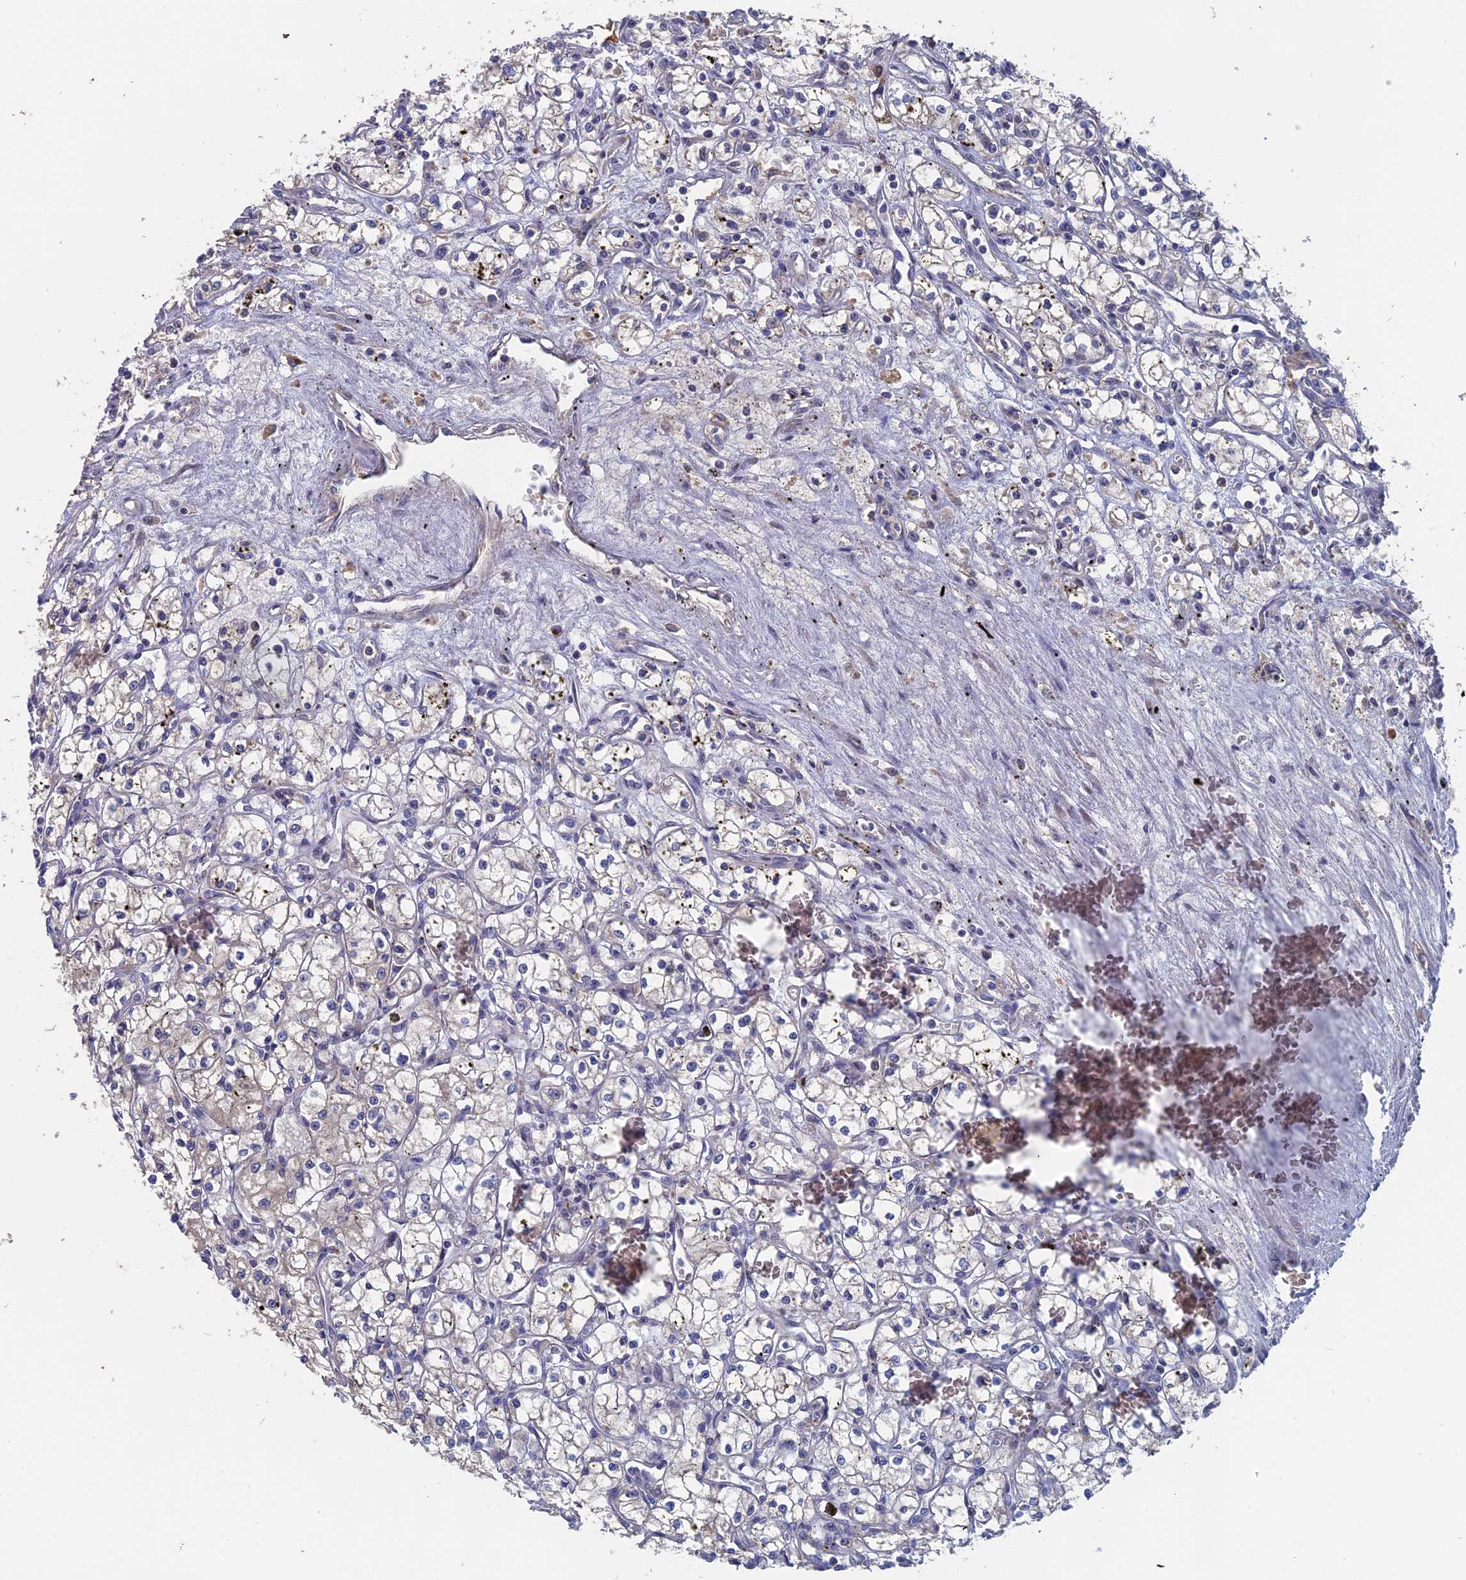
{"staining": {"intensity": "negative", "quantity": "none", "location": "none"}, "tissue": "renal cancer", "cell_type": "Tumor cells", "image_type": "cancer", "snomed": [{"axis": "morphology", "description": "Adenocarcinoma, NOS"}, {"axis": "topography", "description": "Kidney"}], "caption": "High magnification brightfield microscopy of renal cancer (adenocarcinoma) stained with DAB (3,3'-diaminobenzidine) (brown) and counterstained with hematoxylin (blue): tumor cells show no significant expression.", "gene": "SLC33A1", "patient": {"sex": "male", "age": 59}}